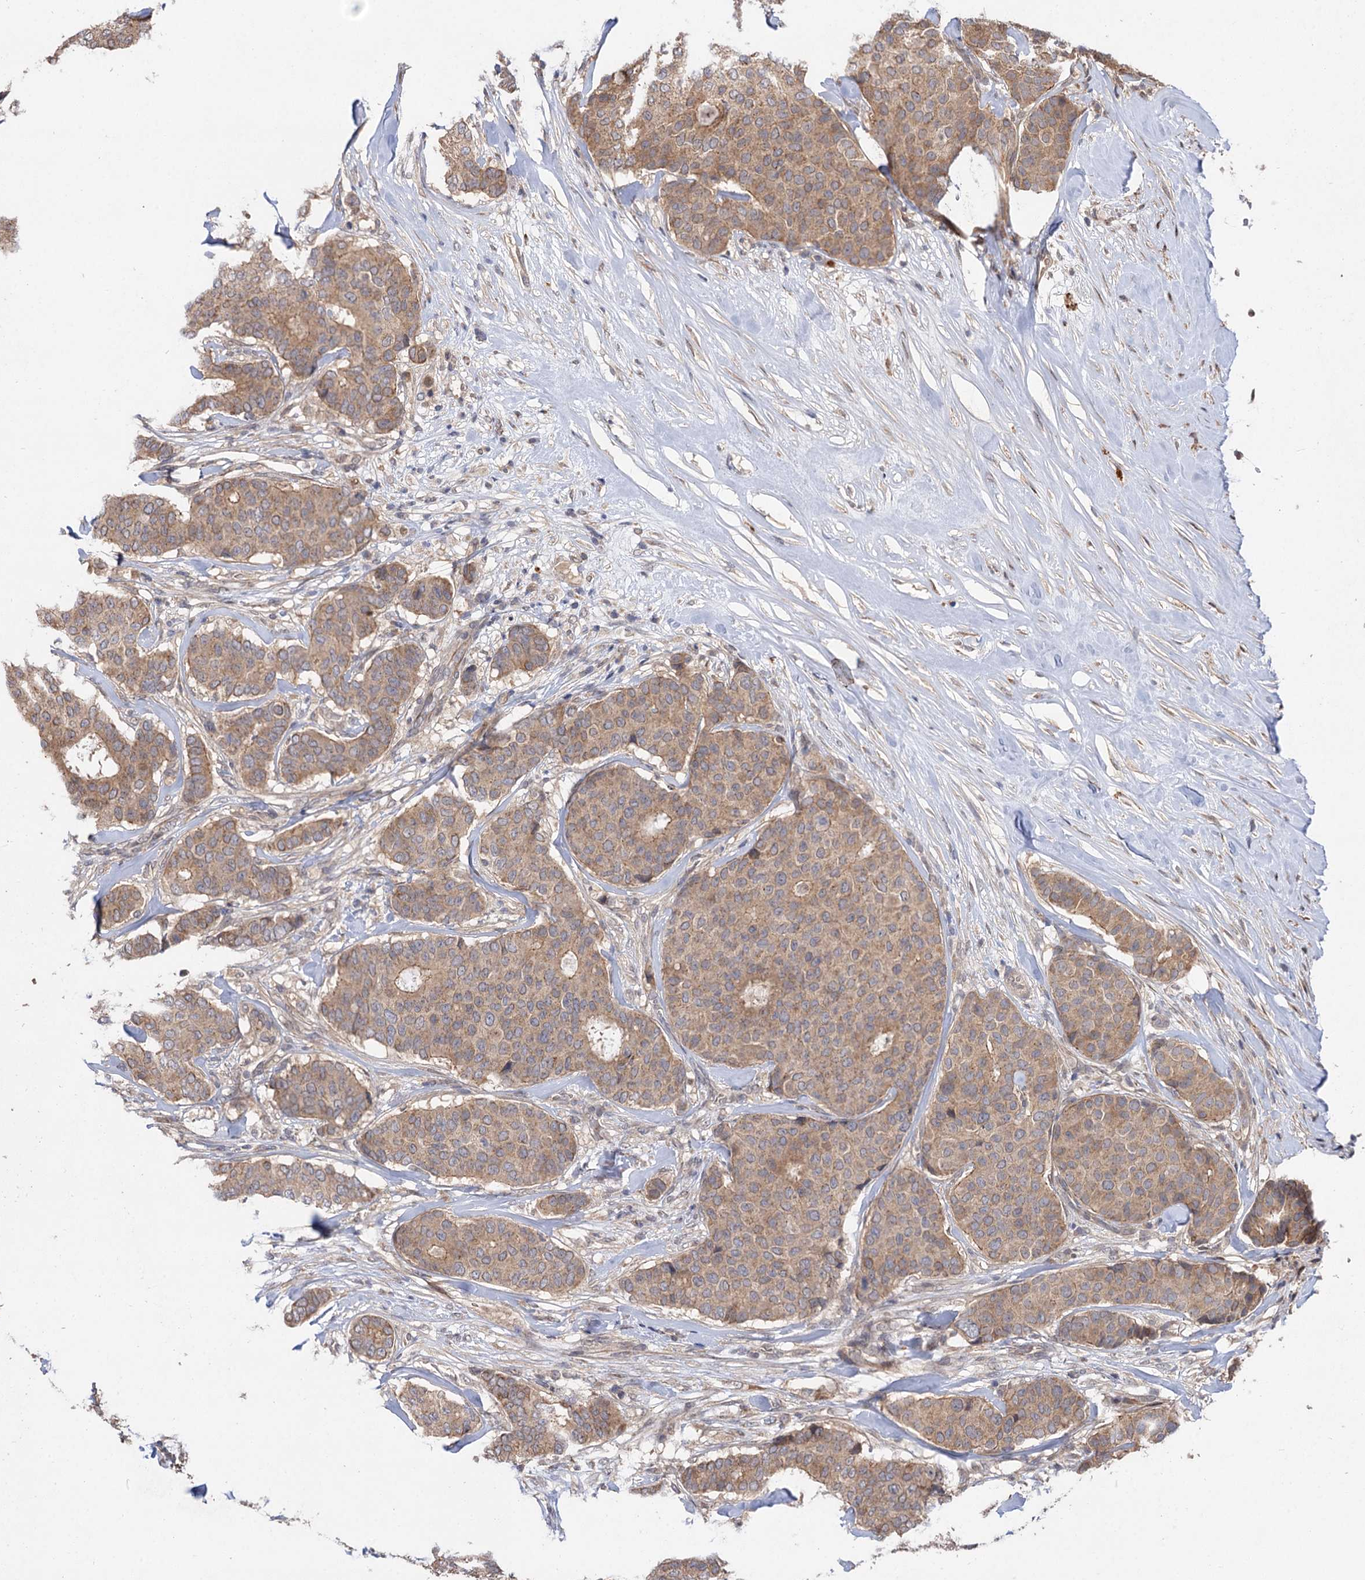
{"staining": {"intensity": "weak", "quantity": ">75%", "location": "cytoplasmic/membranous"}, "tissue": "breast cancer", "cell_type": "Tumor cells", "image_type": "cancer", "snomed": [{"axis": "morphology", "description": "Duct carcinoma"}, {"axis": "topography", "description": "Breast"}], "caption": "The immunohistochemical stain labels weak cytoplasmic/membranous expression in tumor cells of breast cancer tissue.", "gene": "FBXW8", "patient": {"sex": "female", "age": 75}}